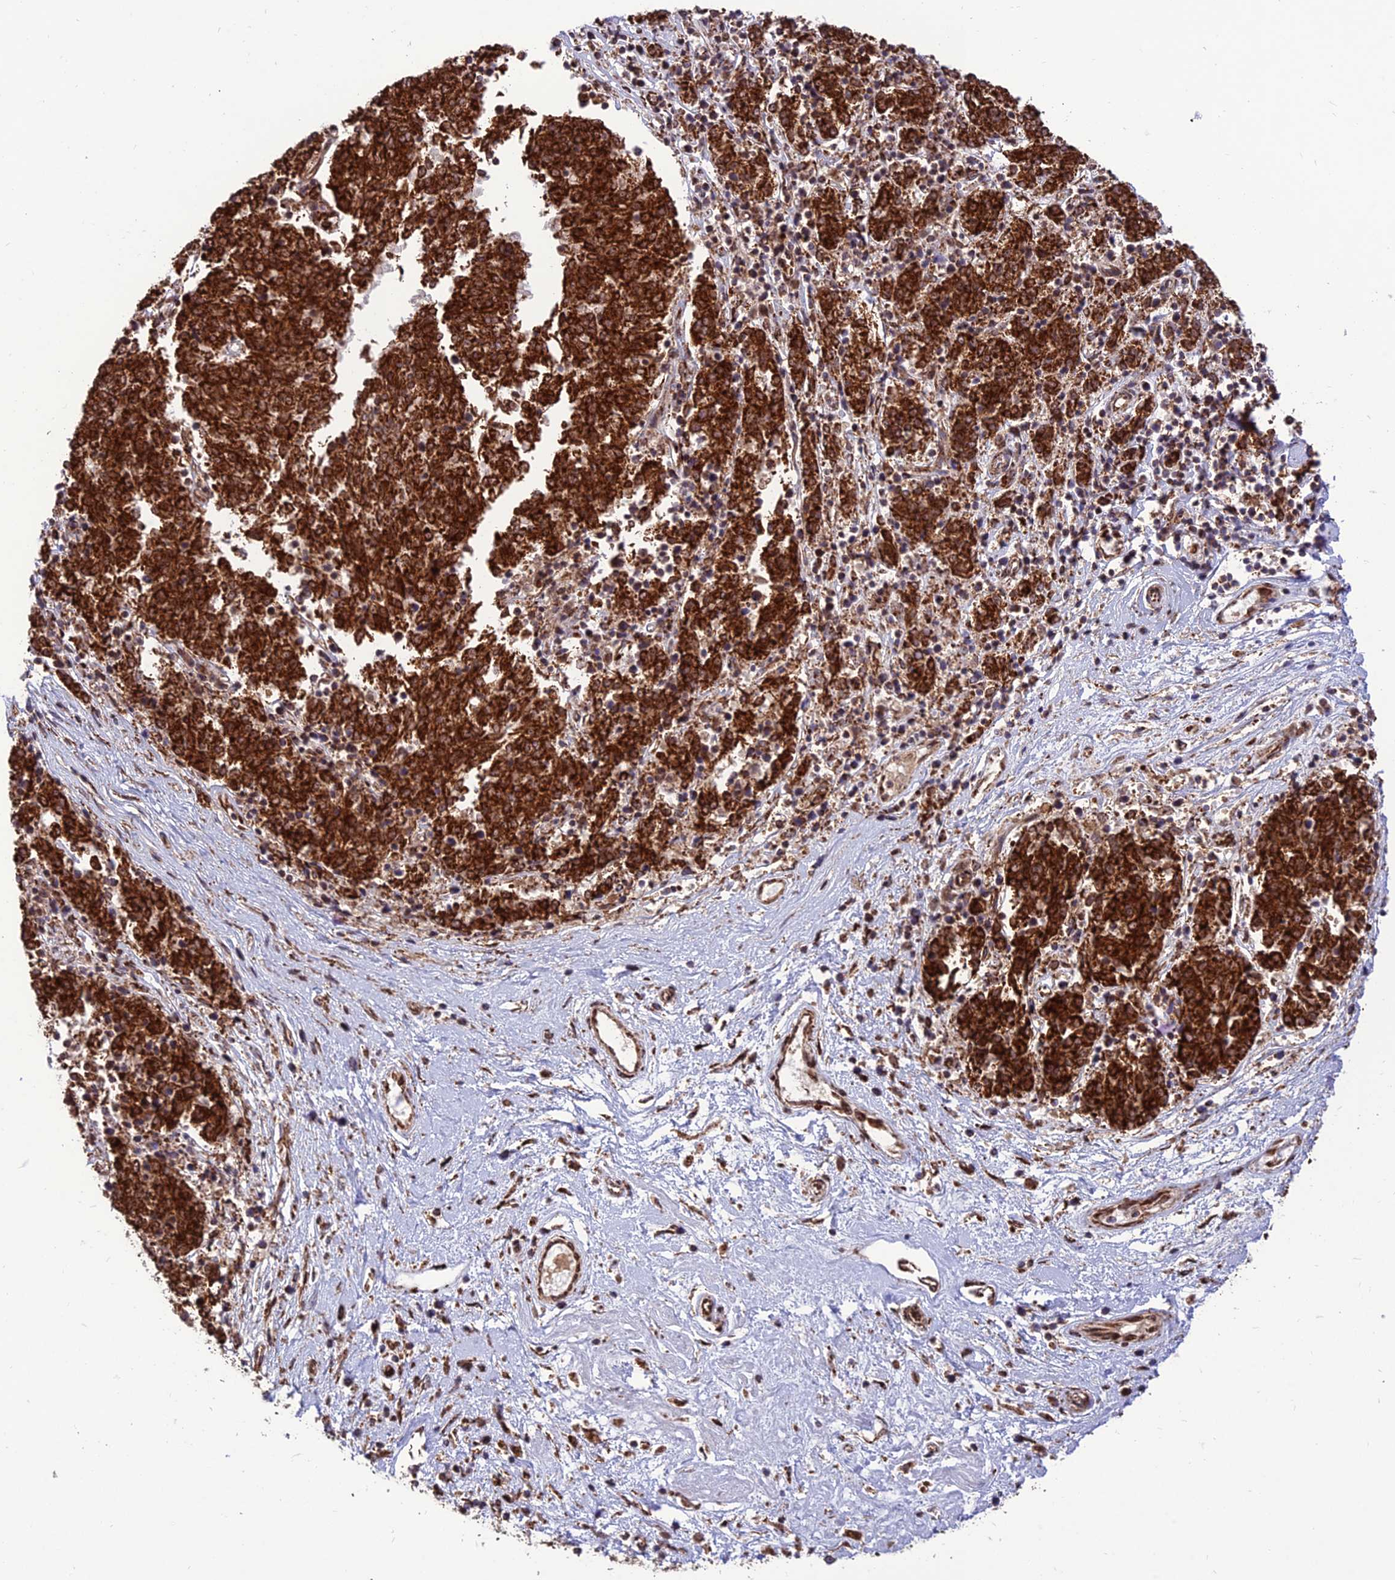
{"staining": {"intensity": "strong", "quantity": ">75%", "location": "cytoplasmic/membranous"}, "tissue": "melanoma", "cell_type": "Tumor cells", "image_type": "cancer", "snomed": [{"axis": "morphology", "description": "Malignant melanoma, NOS"}, {"axis": "topography", "description": "Skin"}], "caption": "Melanoma stained with a protein marker reveals strong staining in tumor cells.", "gene": "CRTAP", "patient": {"sex": "female", "age": 72}}